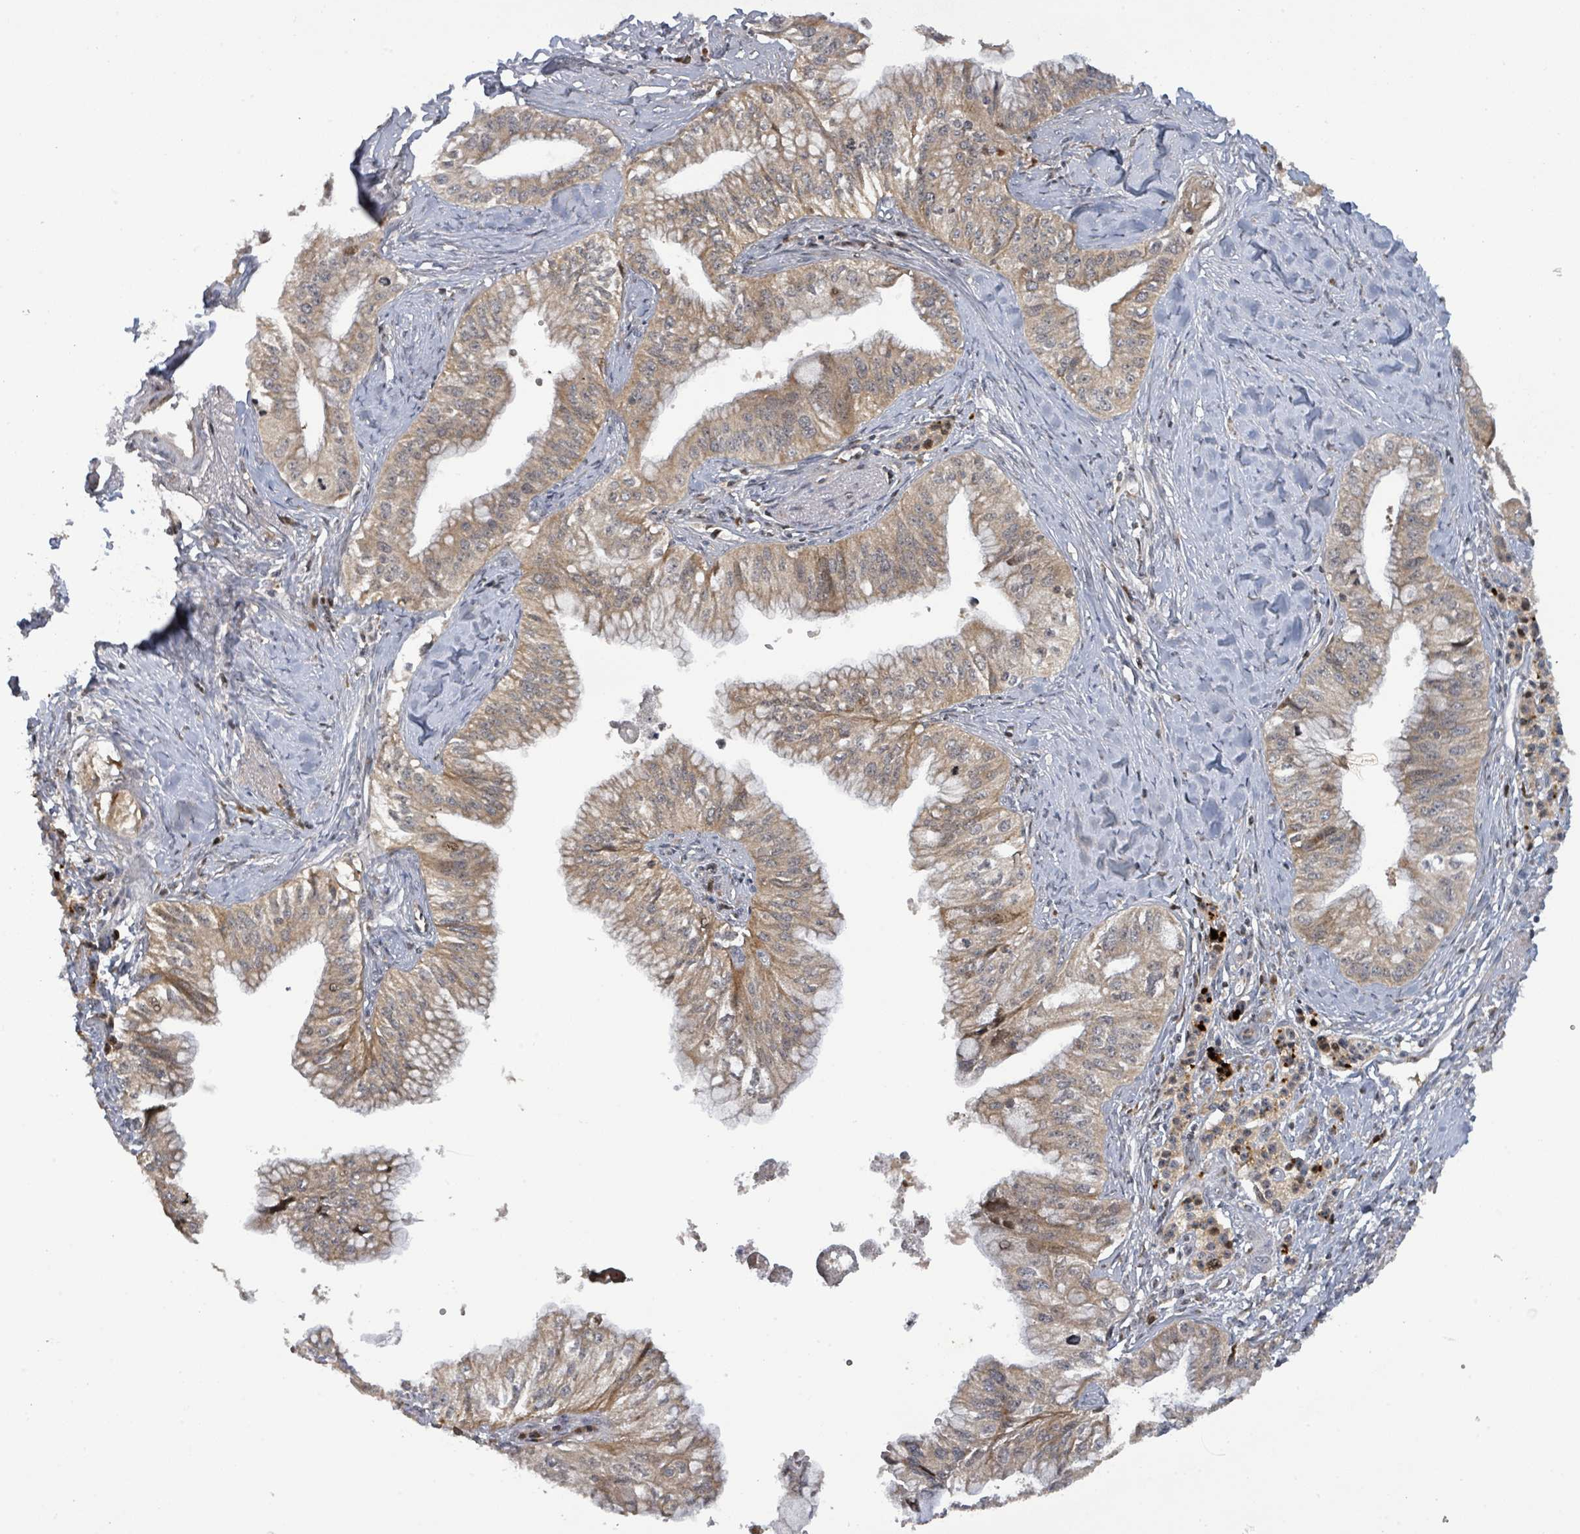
{"staining": {"intensity": "moderate", "quantity": ">75%", "location": "cytoplasmic/membranous,nuclear"}, "tissue": "pancreatic cancer", "cell_type": "Tumor cells", "image_type": "cancer", "snomed": [{"axis": "morphology", "description": "Adenocarcinoma, NOS"}, {"axis": "topography", "description": "Pancreas"}], "caption": "Pancreatic cancer (adenocarcinoma) stained with a brown dye displays moderate cytoplasmic/membranous and nuclear positive staining in about >75% of tumor cells.", "gene": "ITGA11", "patient": {"sex": "male", "age": 71}}